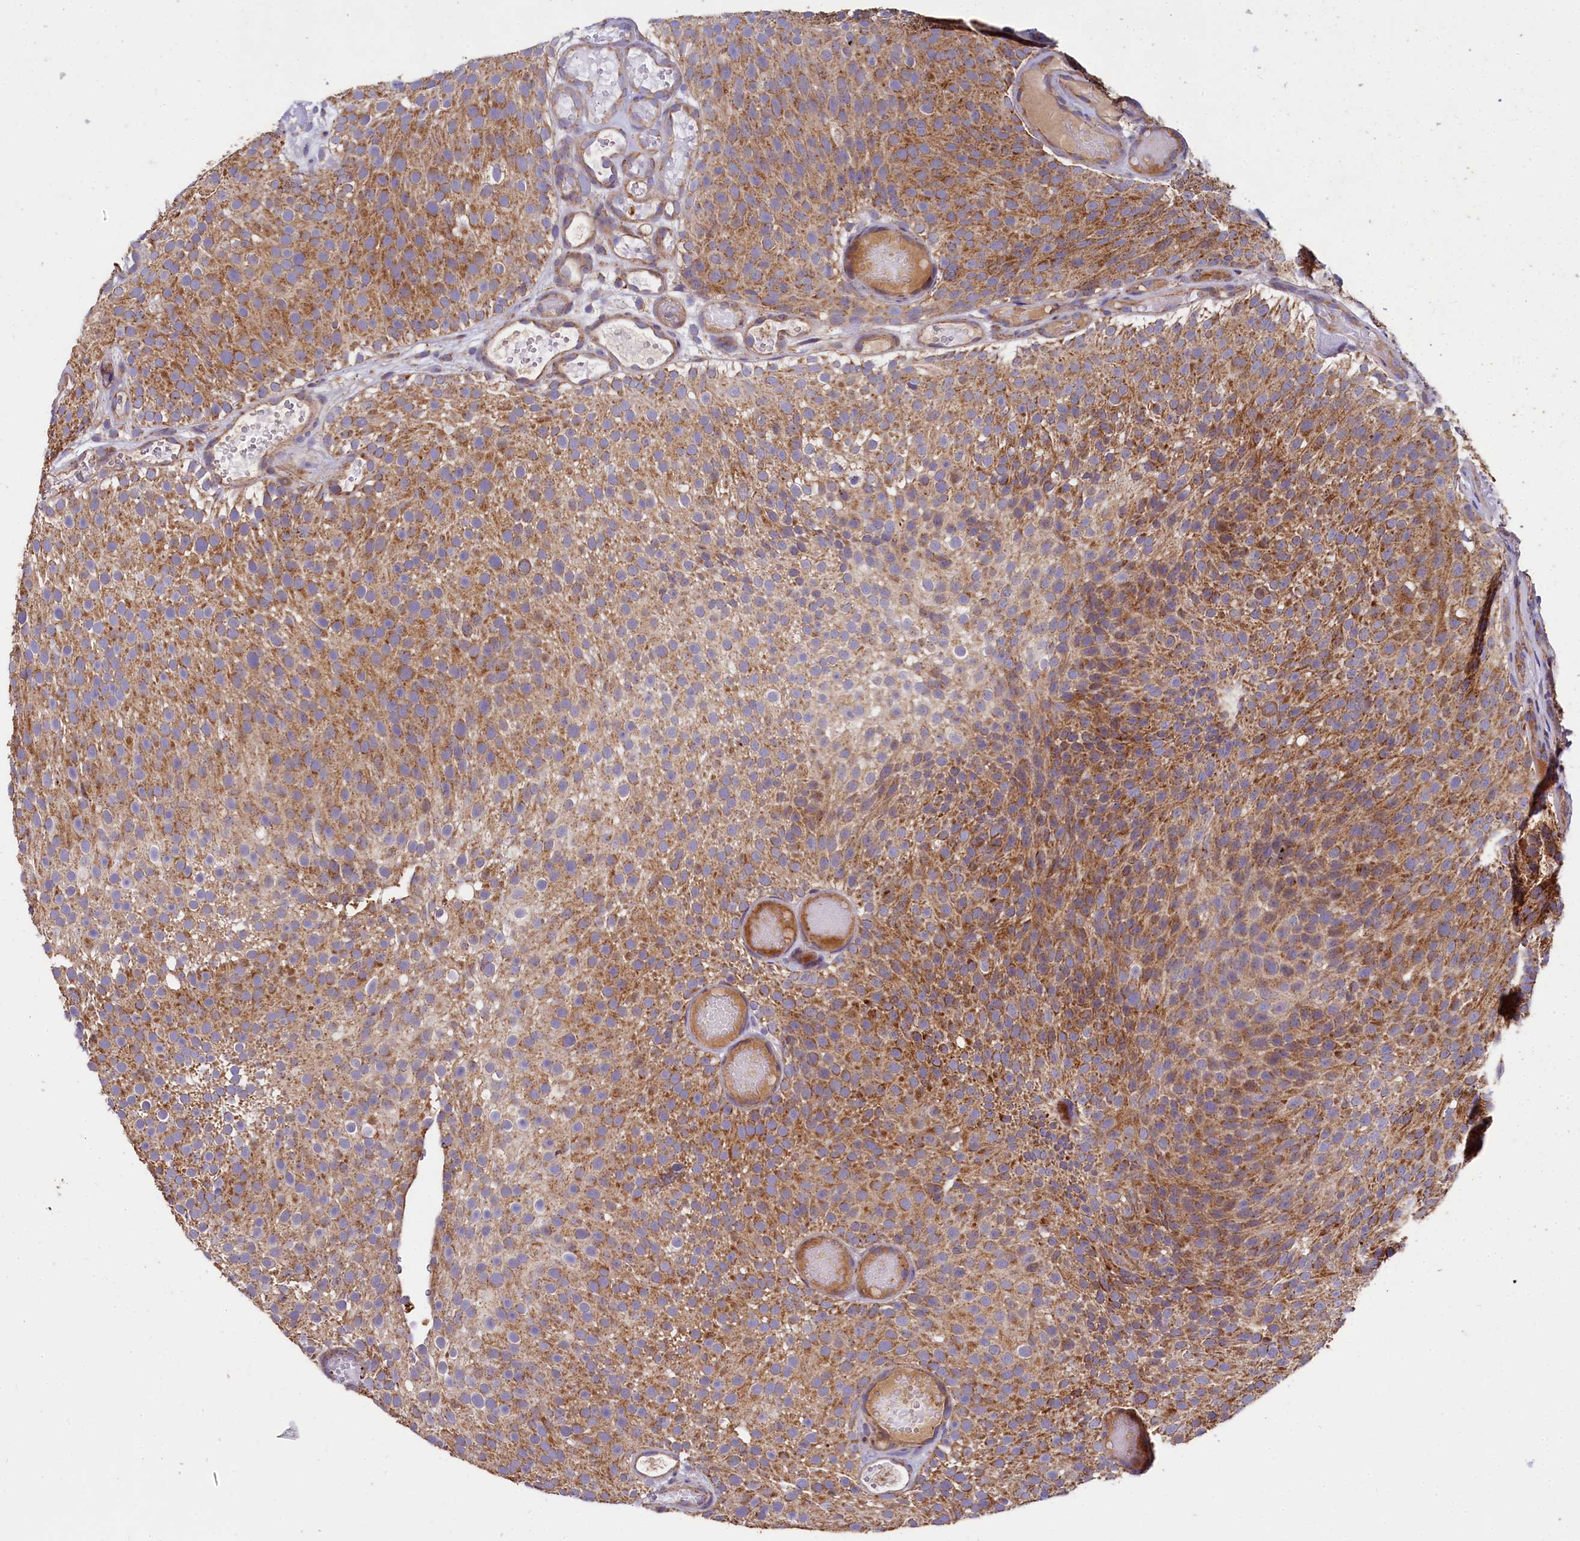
{"staining": {"intensity": "moderate", "quantity": ">75%", "location": "cytoplasmic/membranous"}, "tissue": "urothelial cancer", "cell_type": "Tumor cells", "image_type": "cancer", "snomed": [{"axis": "morphology", "description": "Urothelial carcinoma, Low grade"}, {"axis": "topography", "description": "Urinary bladder"}], "caption": "Protein analysis of urothelial carcinoma (low-grade) tissue reveals moderate cytoplasmic/membranous positivity in approximately >75% of tumor cells.", "gene": "SPRYD3", "patient": {"sex": "male", "age": 78}}